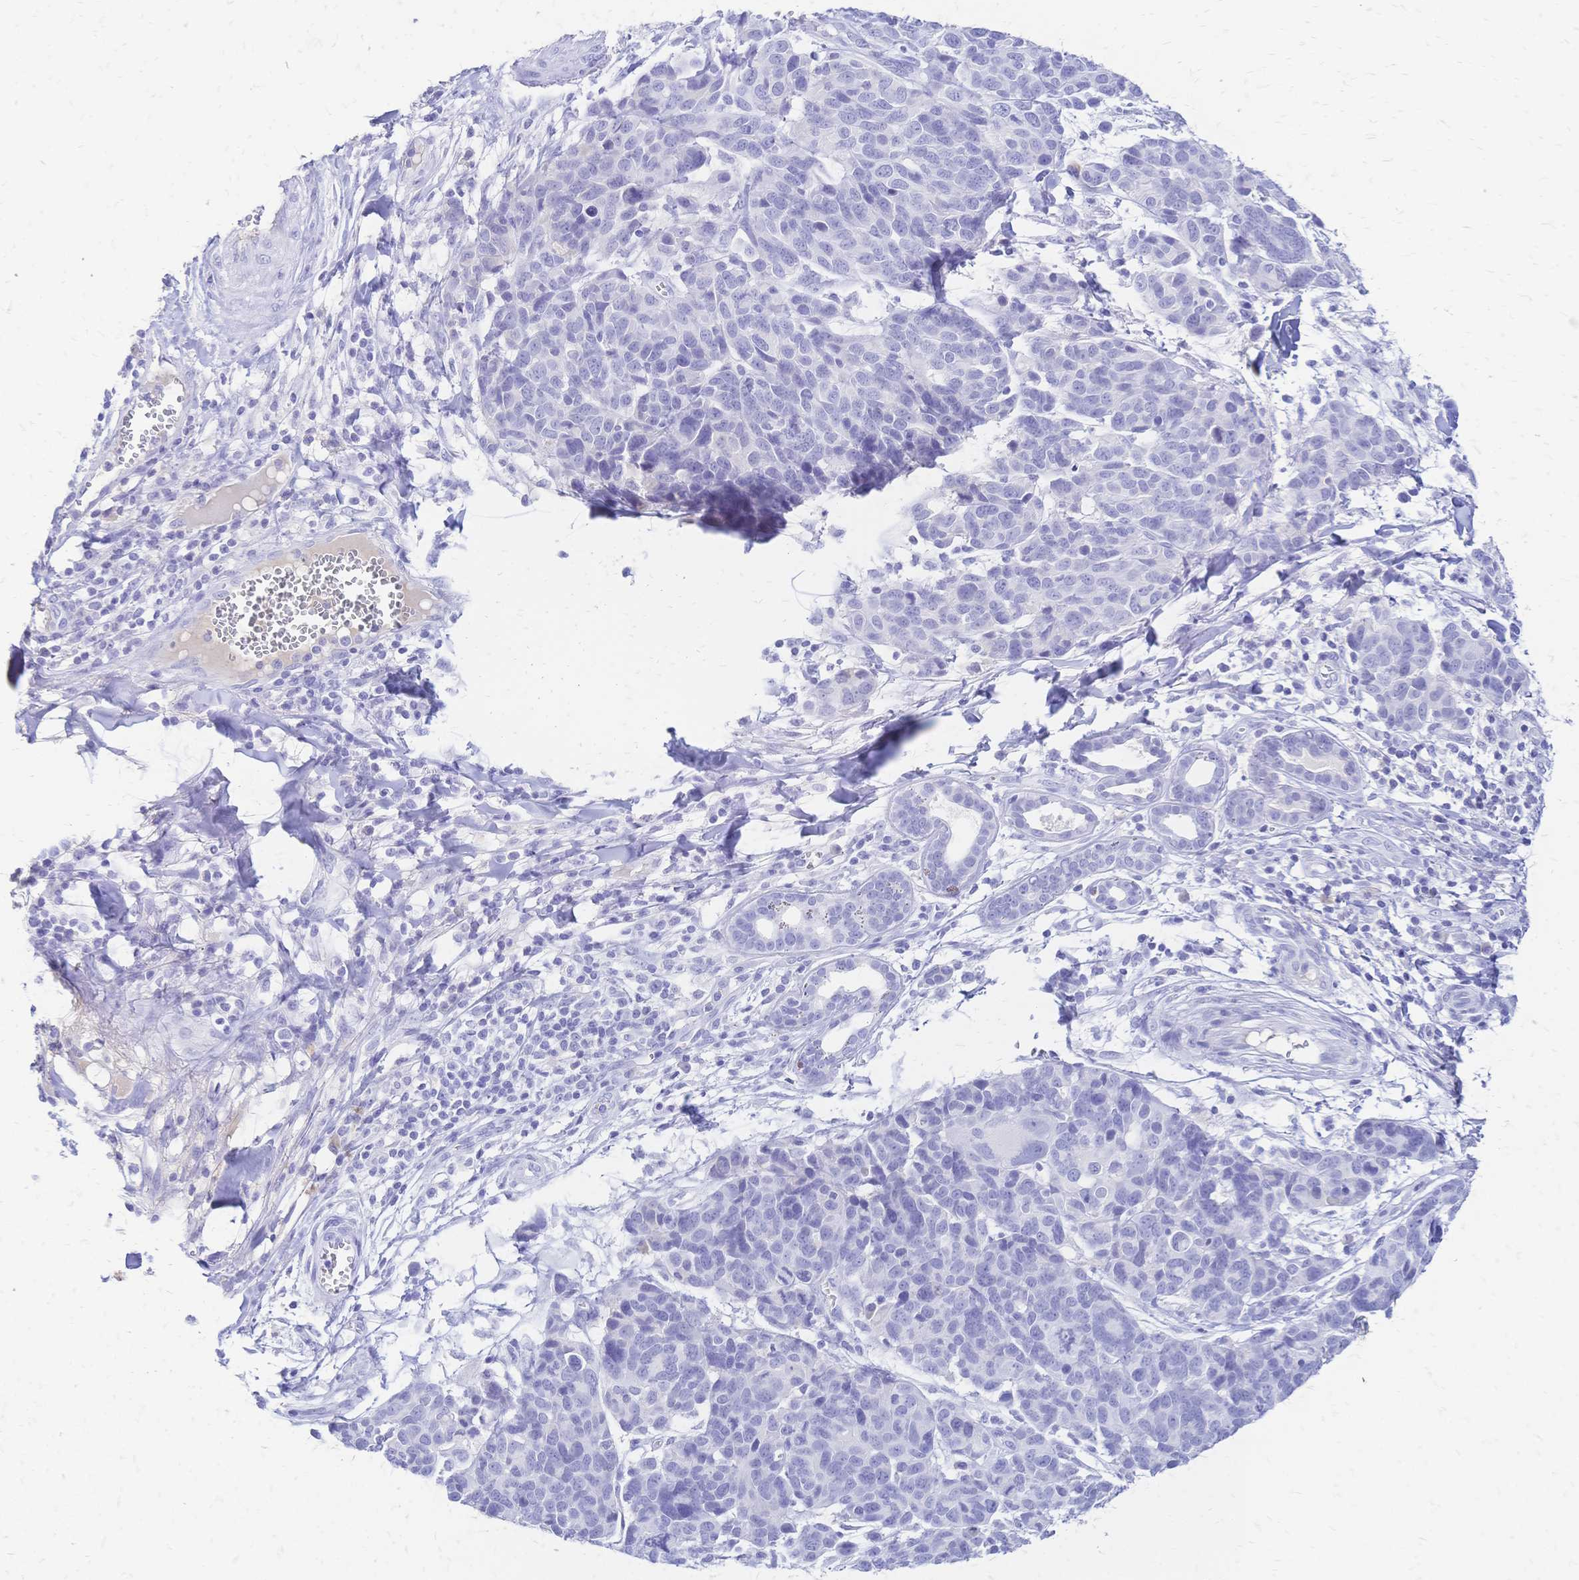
{"staining": {"intensity": "negative", "quantity": "none", "location": "none"}, "tissue": "melanoma", "cell_type": "Tumor cells", "image_type": "cancer", "snomed": [{"axis": "morphology", "description": "Malignant melanoma, NOS"}, {"axis": "topography", "description": "Skin"}], "caption": "A photomicrograph of human melanoma is negative for staining in tumor cells. (DAB (3,3'-diaminobenzidine) immunohistochemistry (IHC), high magnification).", "gene": "FA2H", "patient": {"sex": "male", "age": 51}}